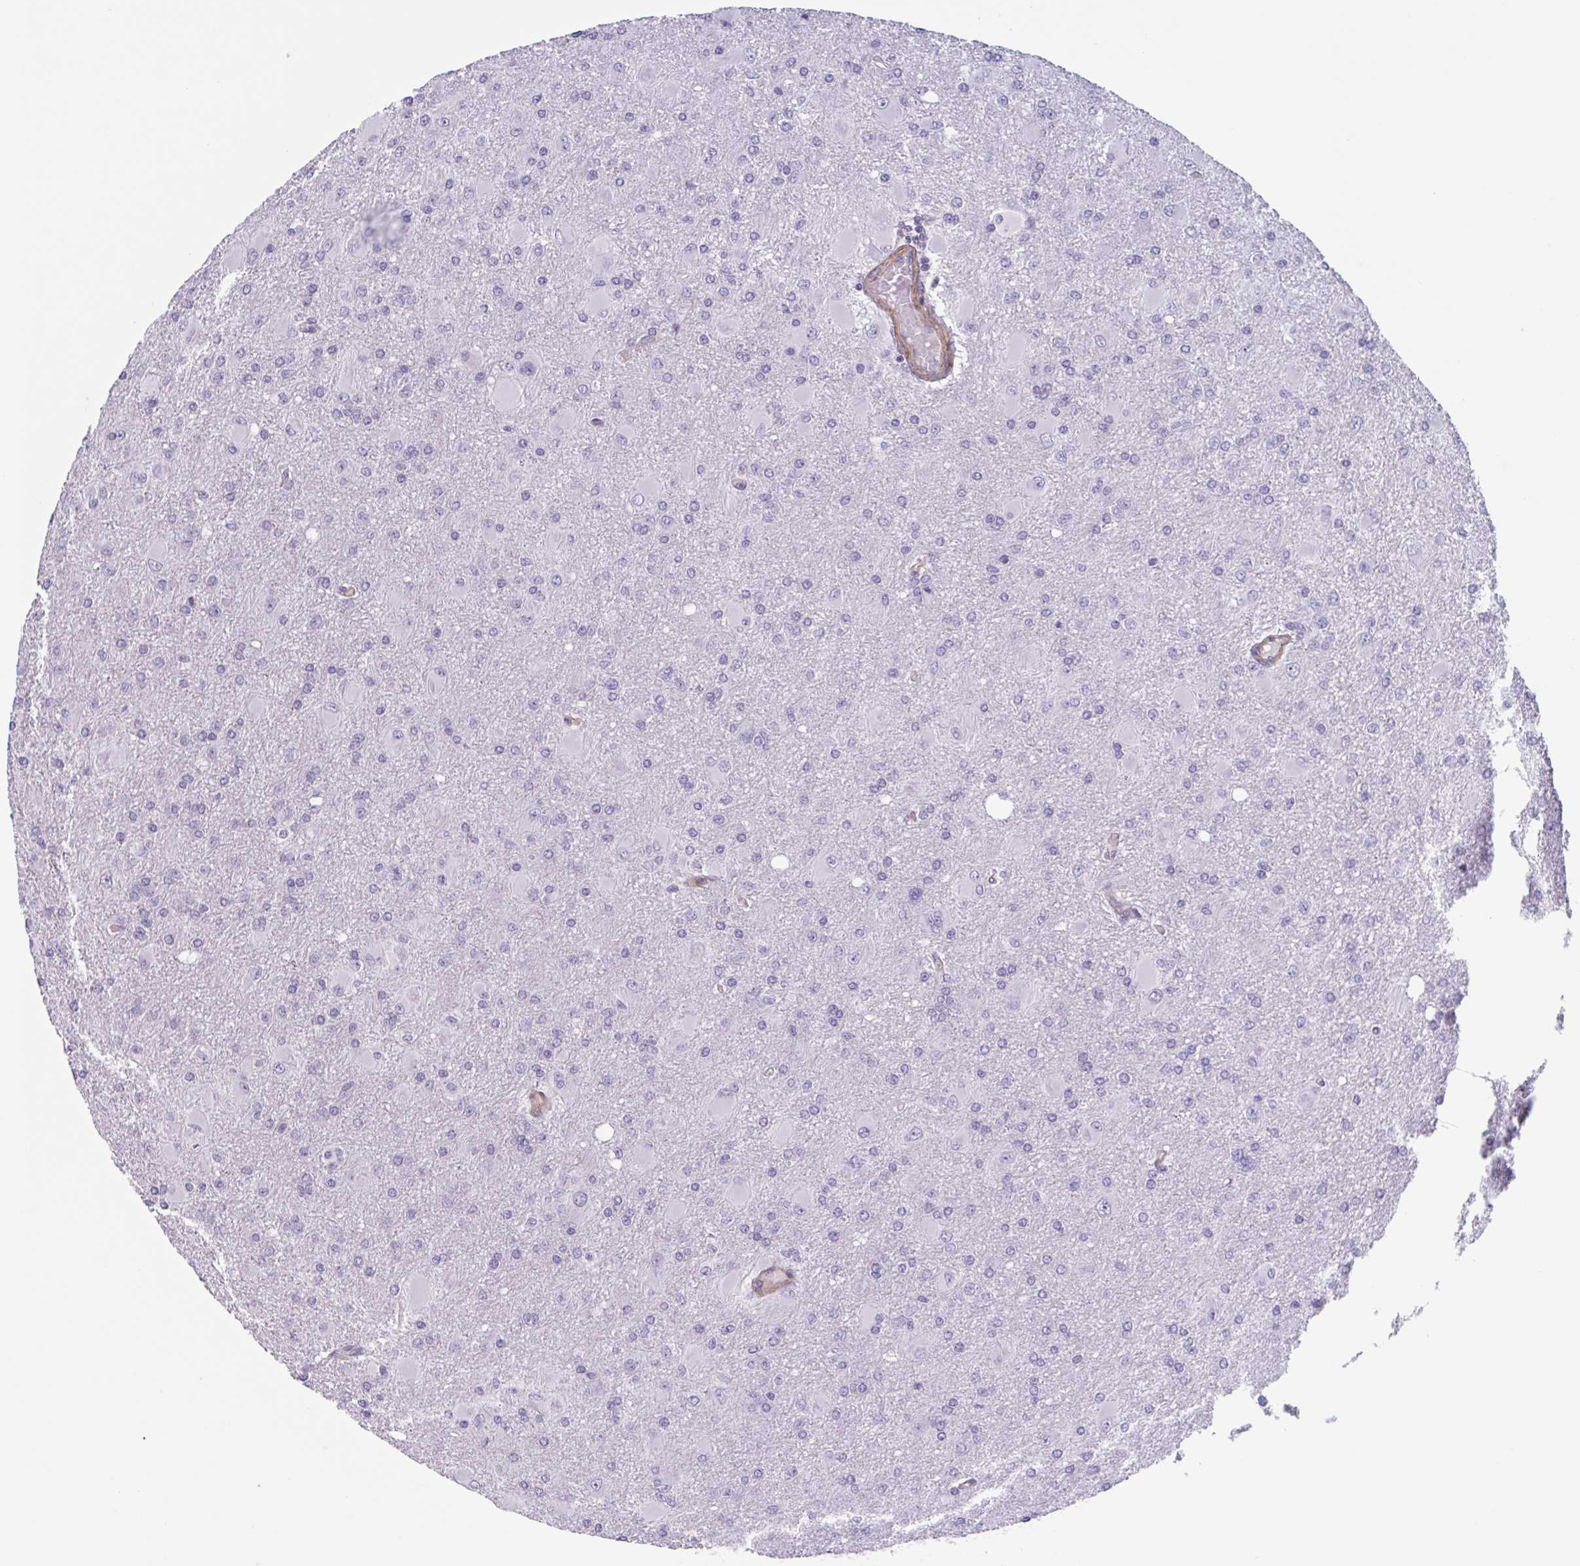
{"staining": {"intensity": "negative", "quantity": "none", "location": "none"}, "tissue": "glioma", "cell_type": "Tumor cells", "image_type": "cancer", "snomed": [{"axis": "morphology", "description": "Glioma, malignant, High grade"}, {"axis": "topography", "description": "Brain"}], "caption": "High-grade glioma (malignant) was stained to show a protein in brown. There is no significant expression in tumor cells. The staining was performed using DAB to visualize the protein expression in brown, while the nuclei were stained in blue with hematoxylin (Magnification: 20x).", "gene": "SHISA7", "patient": {"sex": "male", "age": 67}}